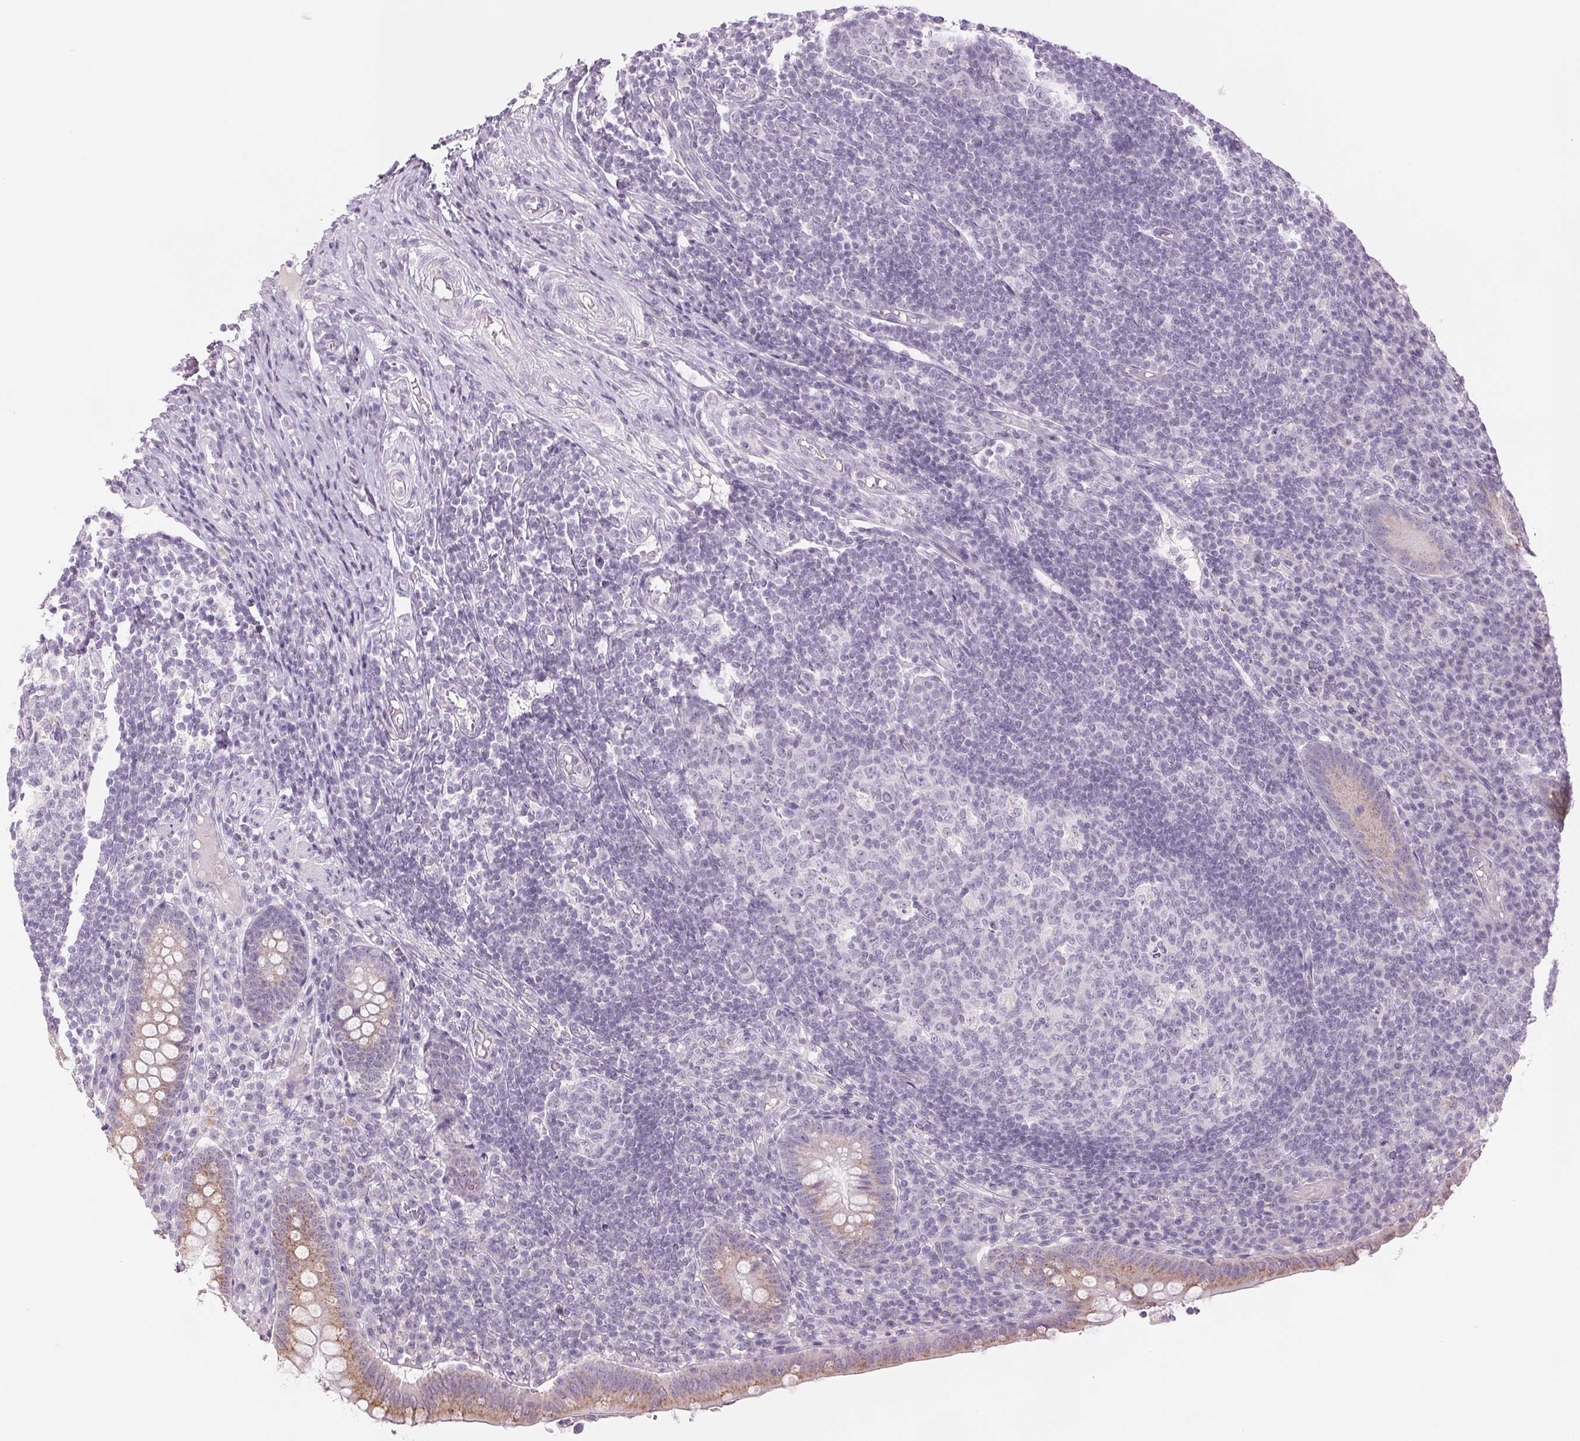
{"staining": {"intensity": "moderate", "quantity": "25%-75%", "location": "cytoplasmic/membranous"}, "tissue": "appendix", "cell_type": "Glandular cells", "image_type": "normal", "snomed": [{"axis": "morphology", "description": "Normal tissue, NOS"}, {"axis": "topography", "description": "Appendix"}], "caption": "The image demonstrates a brown stain indicating the presence of a protein in the cytoplasmic/membranous of glandular cells in appendix. (brown staining indicates protein expression, while blue staining denotes nuclei).", "gene": "EHHADH", "patient": {"sex": "male", "age": 18}}